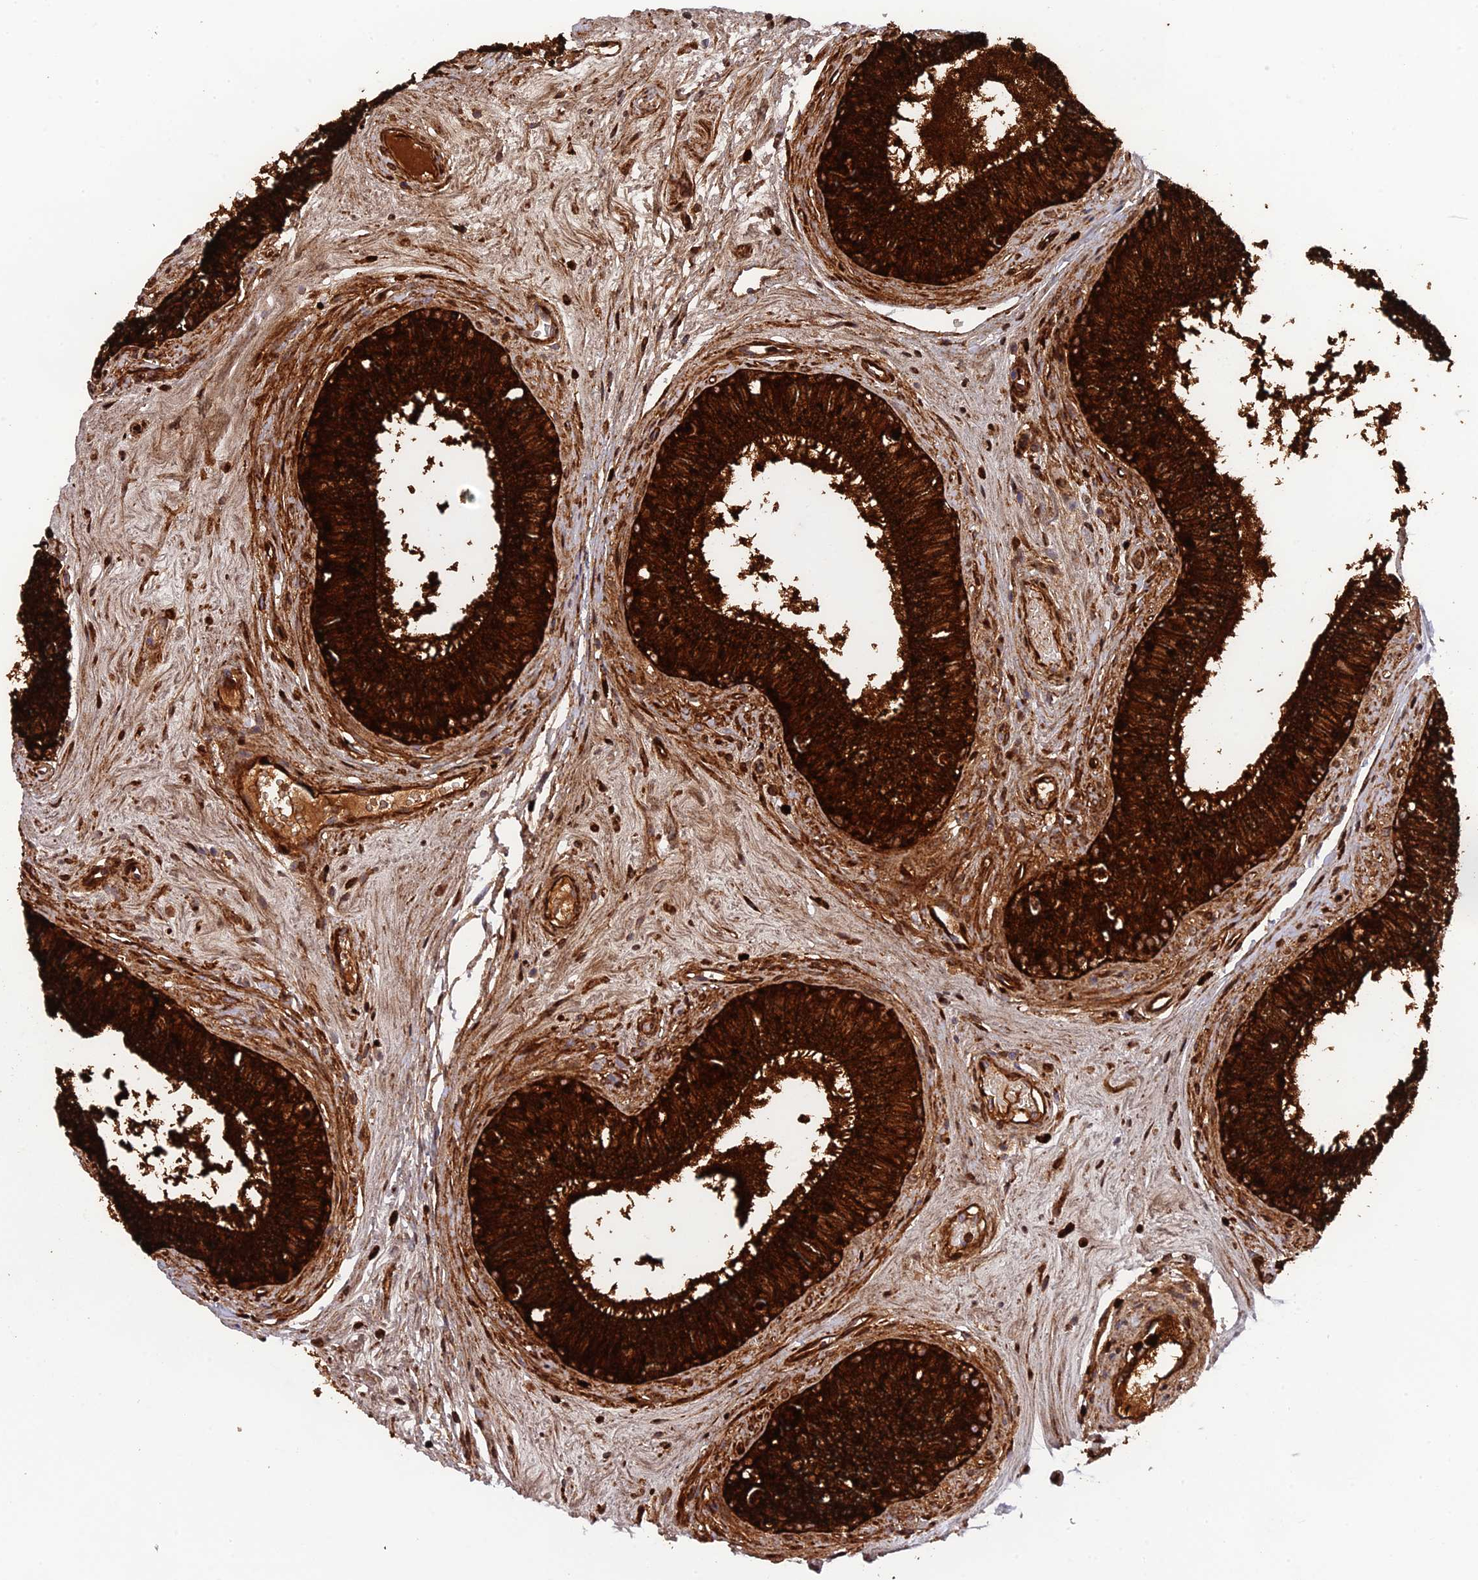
{"staining": {"intensity": "strong", "quantity": ">75%", "location": "cytoplasmic/membranous,nuclear"}, "tissue": "epididymis", "cell_type": "Glandular cells", "image_type": "normal", "snomed": [{"axis": "morphology", "description": "Normal tissue, NOS"}, {"axis": "topography", "description": "Epididymis"}], "caption": "Protein staining of benign epididymis exhibits strong cytoplasmic/membranous,nuclear staining in approximately >75% of glandular cells.", "gene": "CPSF4L", "patient": {"sex": "male", "age": 71}}